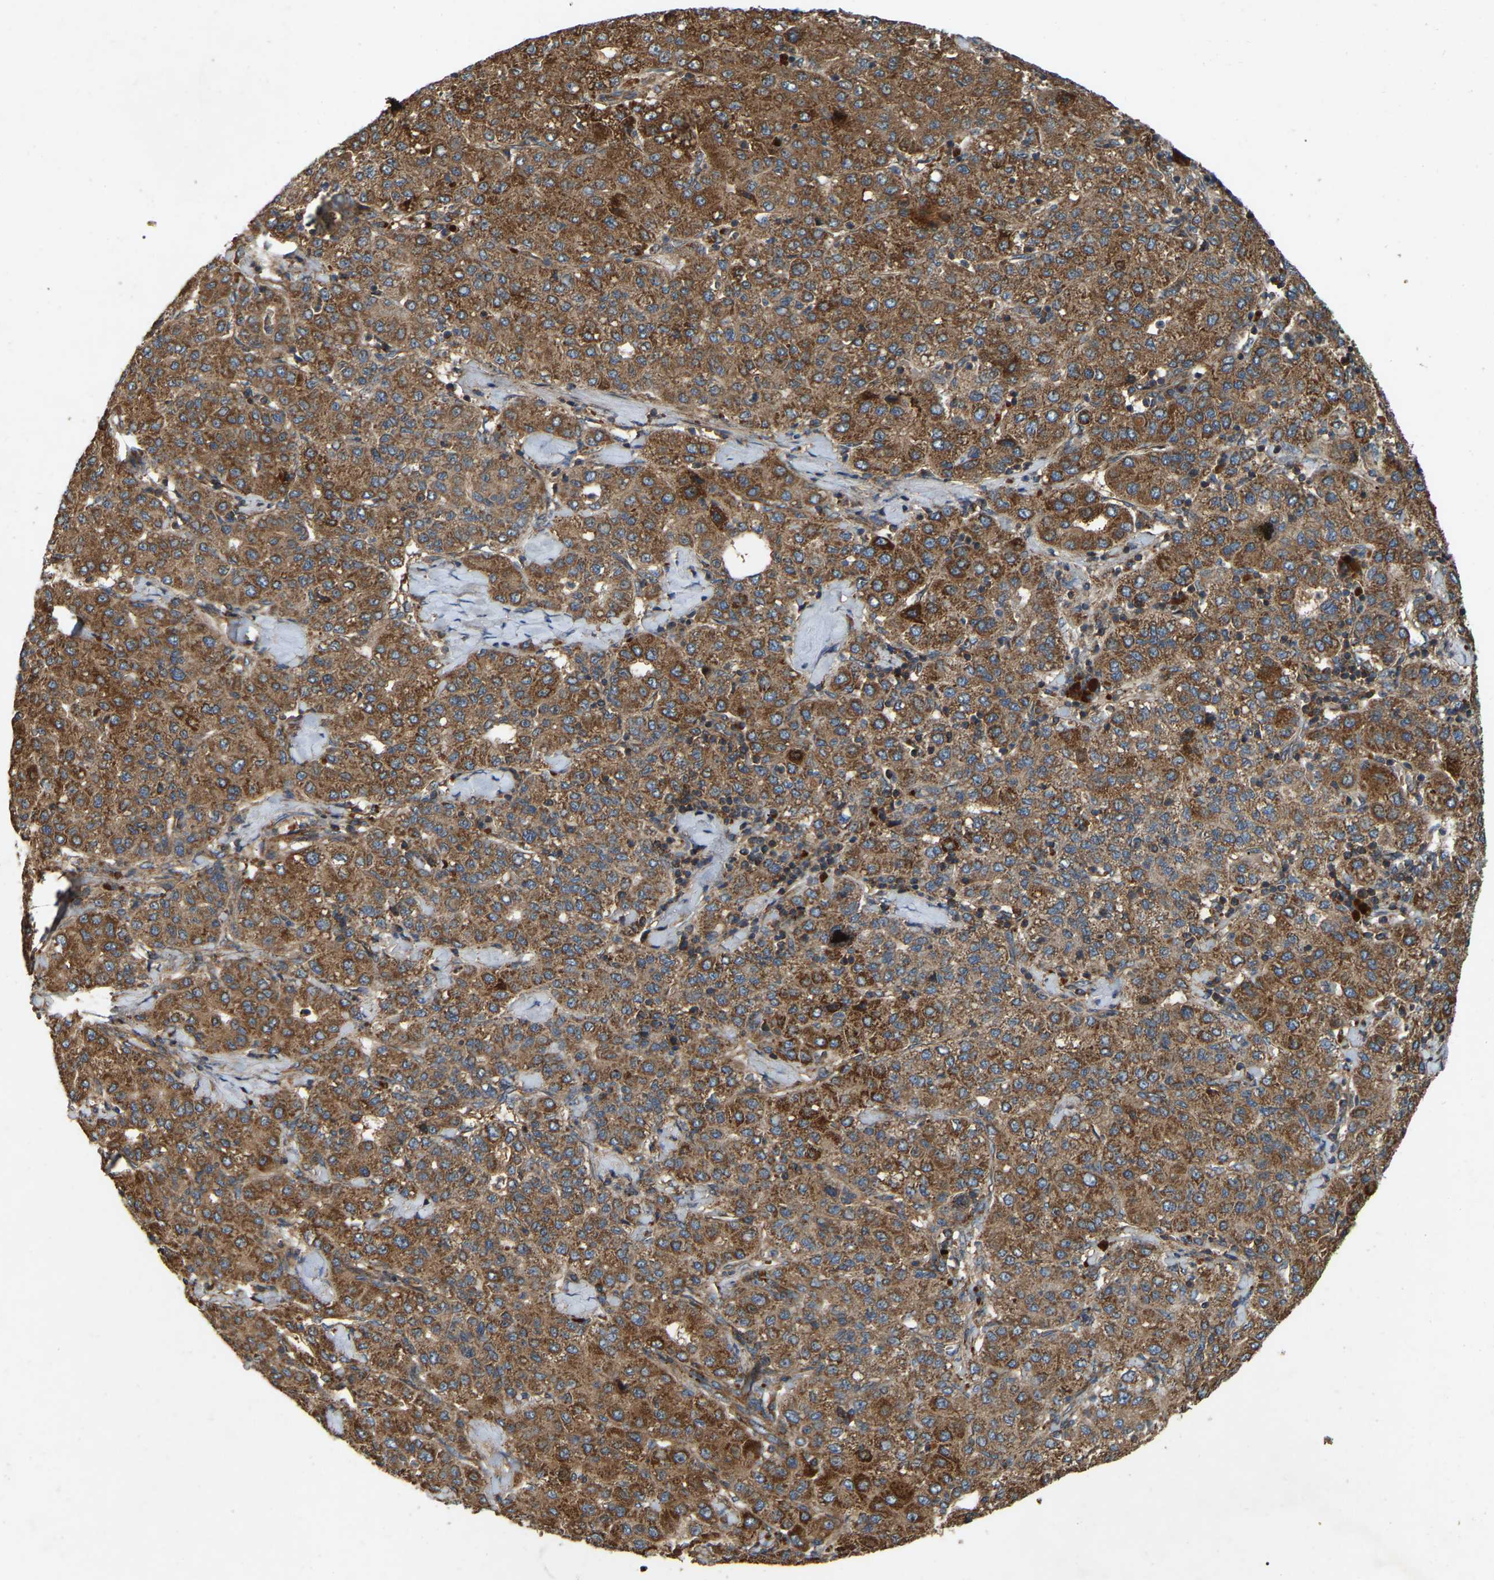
{"staining": {"intensity": "moderate", "quantity": ">75%", "location": "cytoplasmic/membranous"}, "tissue": "liver cancer", "cell_type": "Tumor cells", "image_type": "cancer", "snomed": [{"axis": "morphology", "description": "Carcinoma, Hepatocellular, NOS"}, {"axis": "topography", "description": "Liver"}], "caption": "The photomicrograph exhibits a brown stain indicating the presence of a protein in the cytoplasmic/membranous of tumor cells in liver cancer.", "gene": "SAMD9L", "patient": {"sex": "male", "age": 65}}